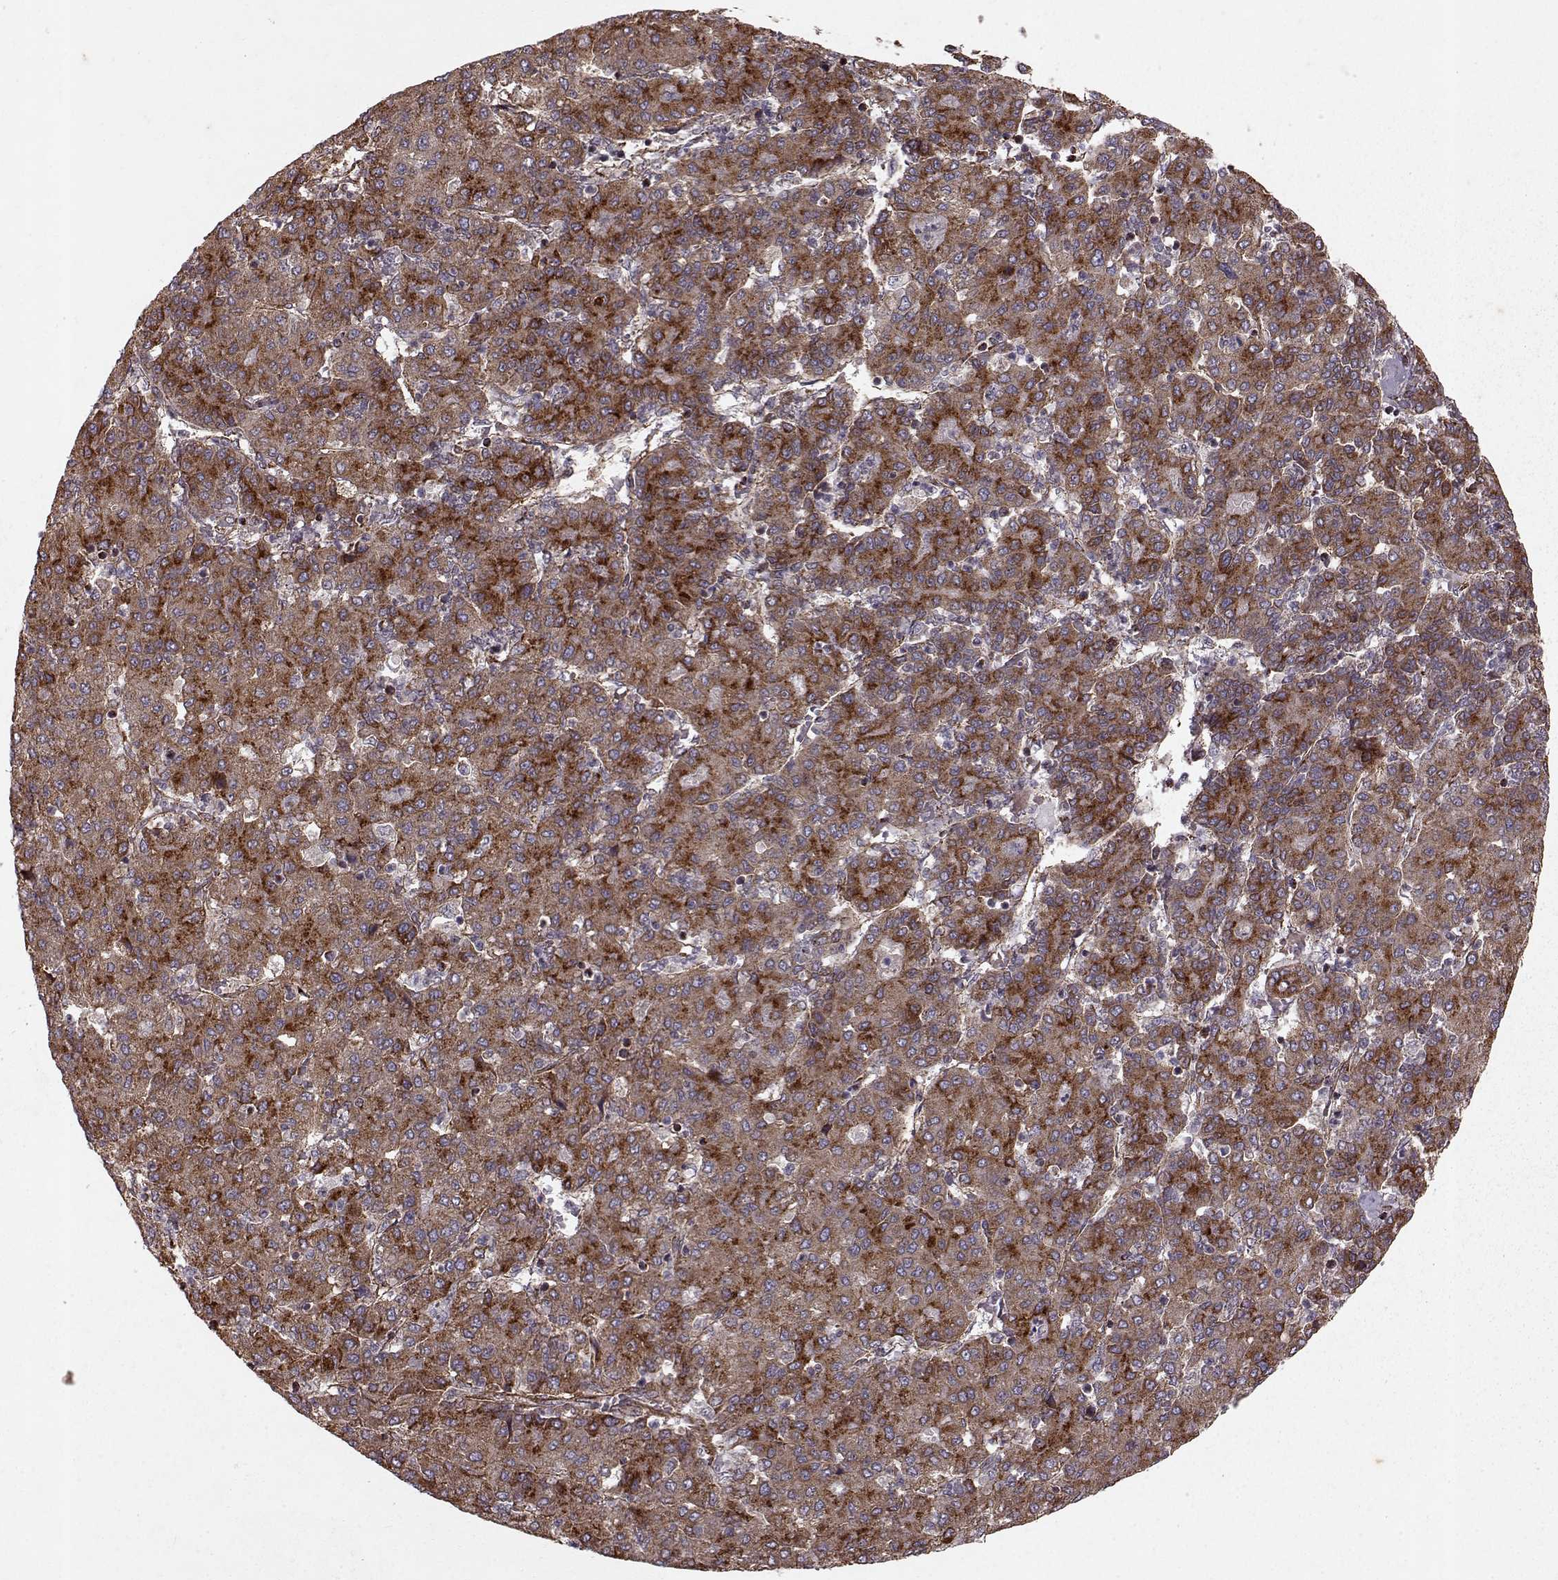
{"staining": {"intensity": "moderate", "quantity": ">75%", "location": "cytoplasmic/membranous"}, "tissue": "liver cancer", "cell_type": "Tumor cells", "image_type": "cancer", "snomed": [{"axis": "morphology", "description": "Carcinoma, Hepatocellular, NOS"}, {"axis": "topography", "description": "Liver"}], "caption": "Tumor cells show moderate cytoplasmic/membranous positivity in about >75% of cells in liver cancer.", "gene": "FXN", "patient": {"sex": "male", "age": 65}}